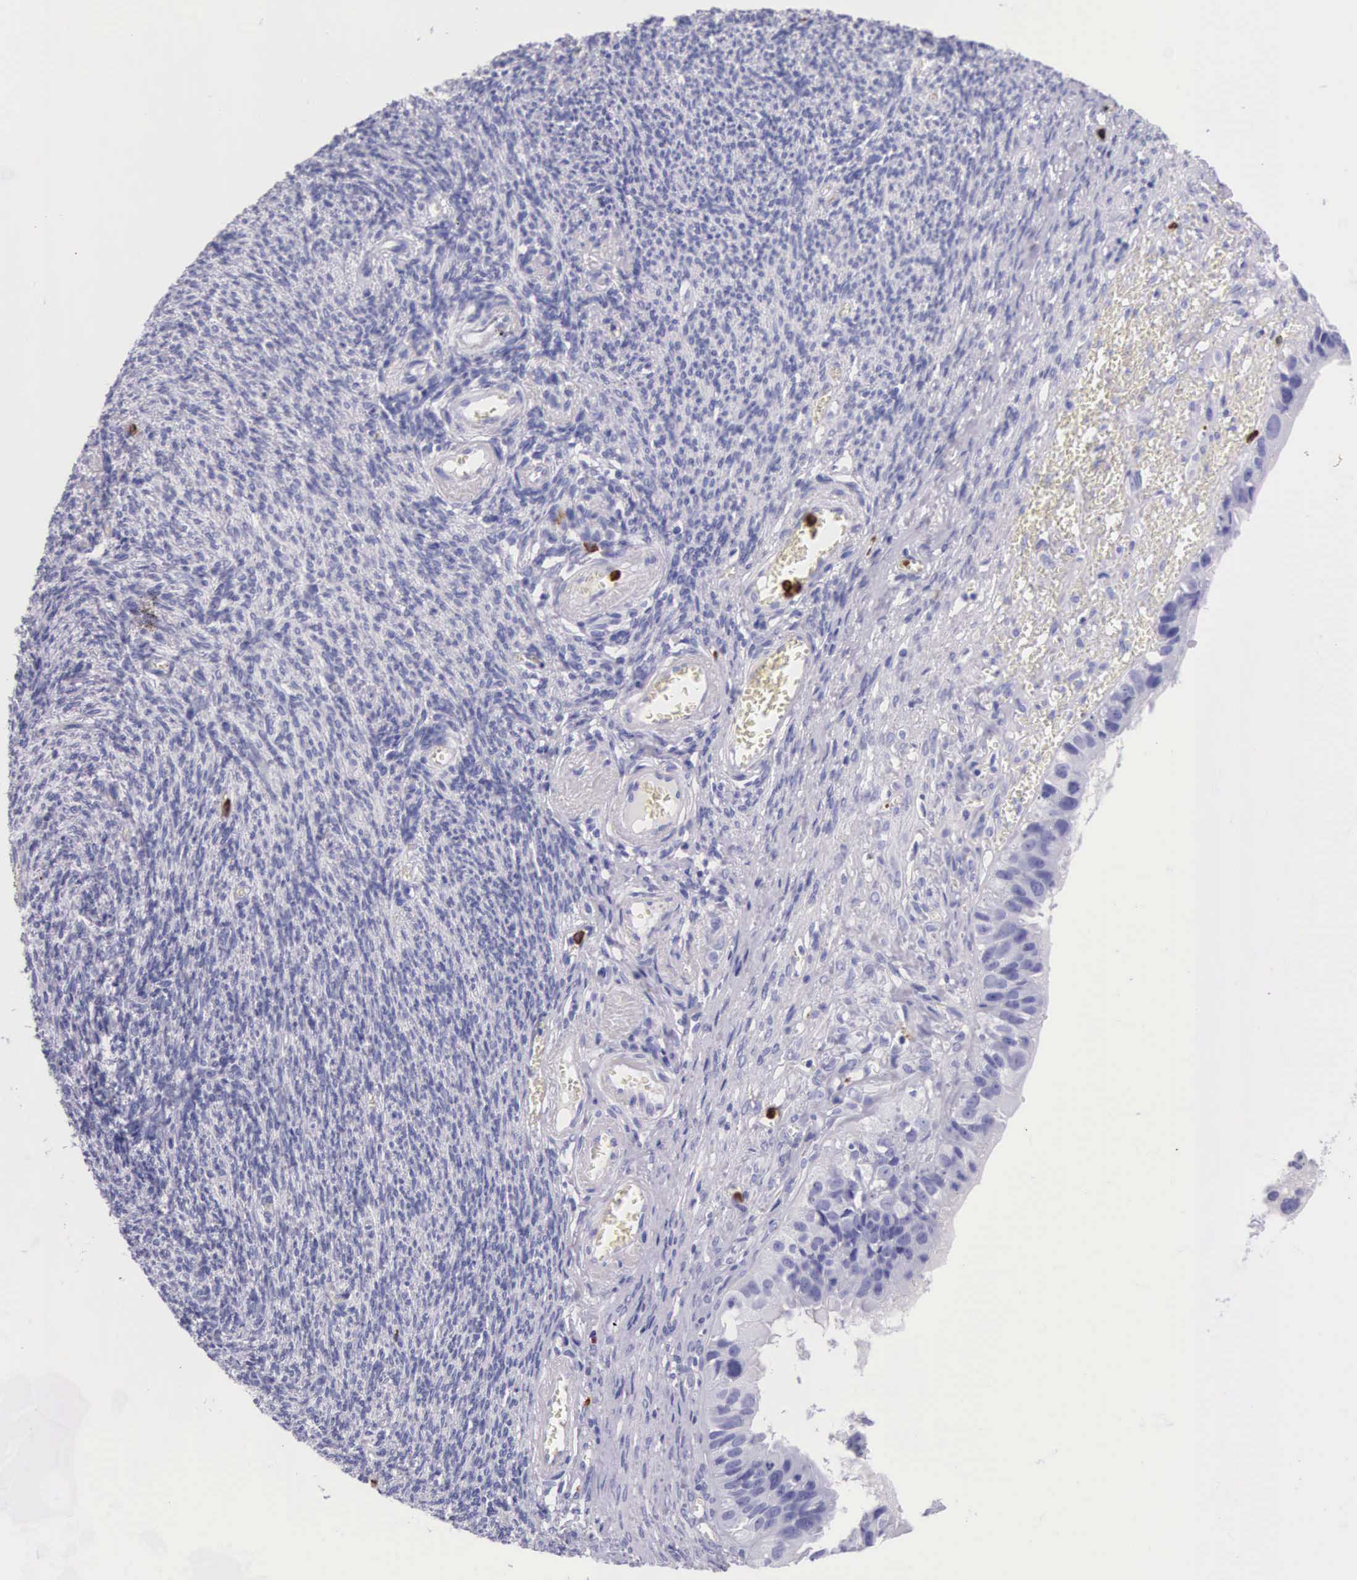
{"staining": {"intensity": "negative", "quantity": "none", "location": "none"}, "tissue": "ovarian cancer", "cell_type": "Tumor cells", "image_type": "cancer", "snomed": [{"axis": "morphology", "description": "Carcinoma, endometroid"}, {"axis": "topography", "description": "Ovary"}], "caption": "The immunohistochemistry photomicrograph has no significant expression in tumor cells of ovarian endometroid carcinoma tissue.", "gene": "FCN1", "patient": {"sex": "female", "age": 85}}